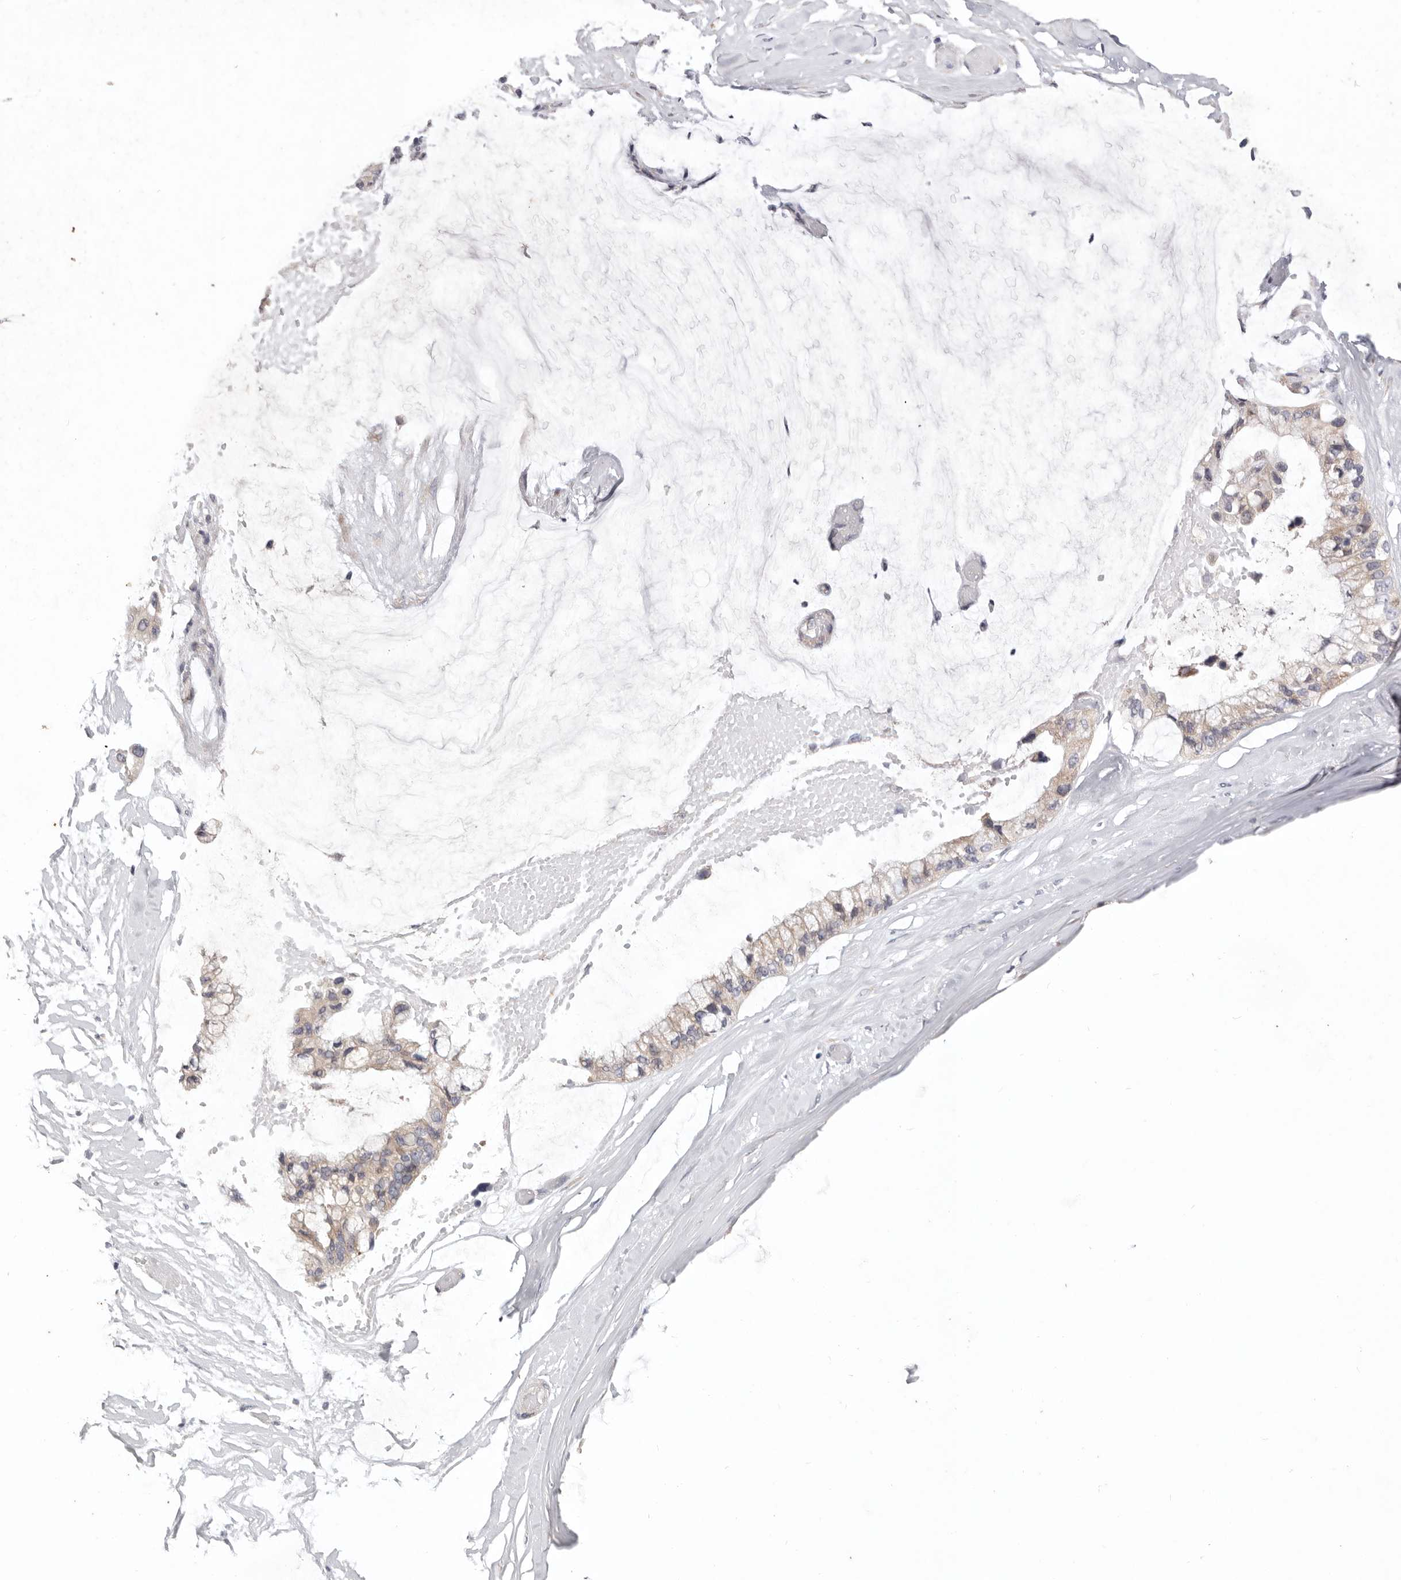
{"staining": {"intensity": "weak", "quantity": ">75%", "location": "cytoplasmic/membranous"}, "tissue": "ovarian cancer", "cell_type": "Tumor cells", "image_type": "cancer", "snomed": [{"axis": "morphology", "description": "Cystadenocarcinoma, mucinous, NOS"}, {"axis": "topography", "description": "Ovary"}], "caption": "Immunohistochemical staining of human ovarian mucinous cystadenocarcinoma displays low levels of weak cytoplasmic/membranous expression in about >75% of tumor cells. (IHC, brightfield microscopy, high magnification).", "gene": "WDR77", "patient": {"sex": "female", "age": 39}}